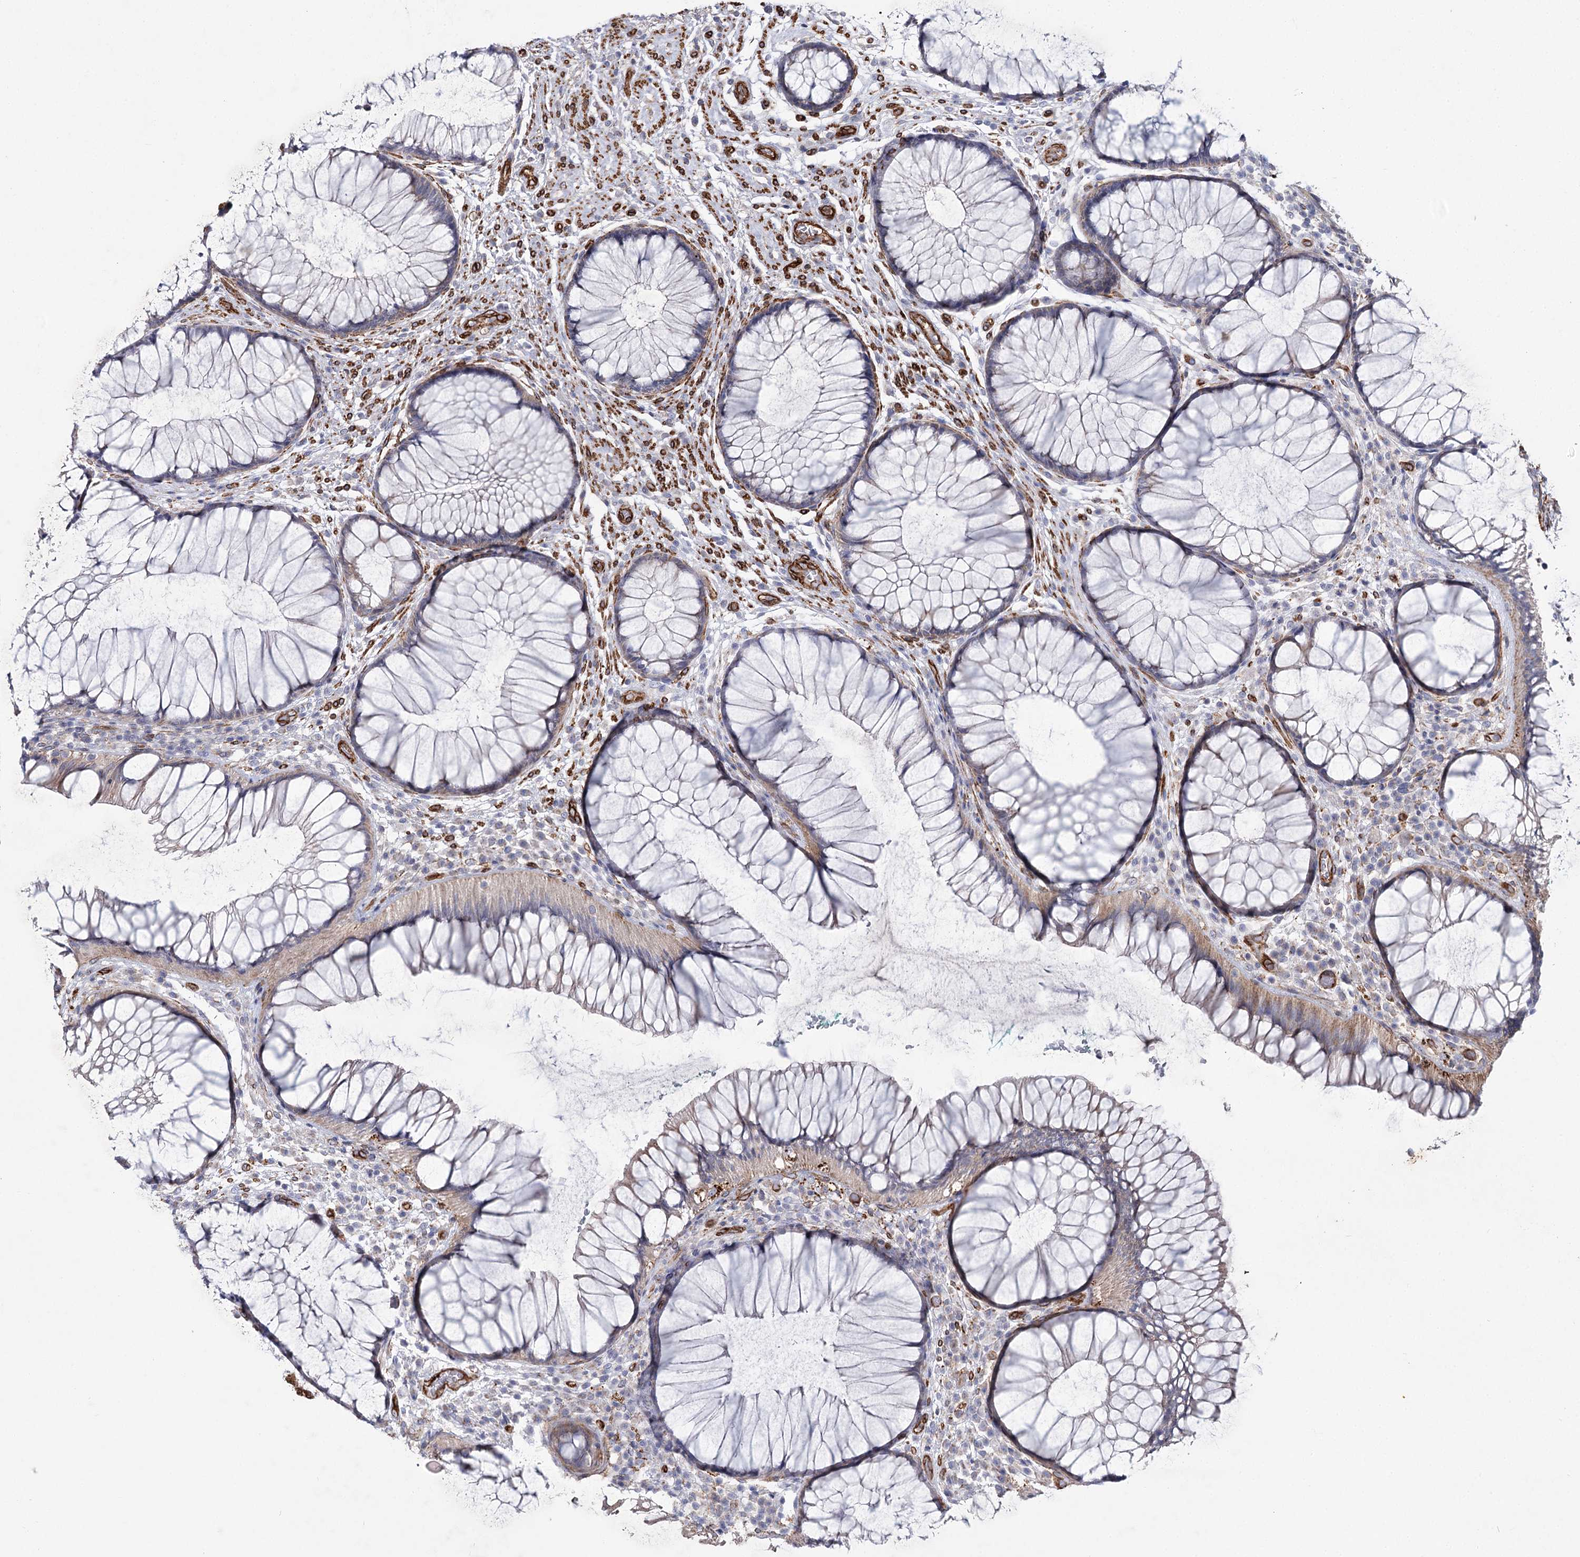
{"staining": {"intensity": "moderate", "quantity": "<25%", "location": "cytoplasmic/membranous"}, "tissue": "rectum", "cell_type": "Glandular cells", "image_type": "normal", "snomed": [{"axis": "morphology", "description": "Normal tissue, NOS"}, {"axis": "topography", "description": "Rectum"}], "caption": "Immunohistochemistry (IHC) image of benign human rectum stained for a protein (brown), which demonstrates low levels of moderate cytoplasmic/membranous expression in approximately <25% of glandular cells.", "gene": "TMEM164", "patient": {"sex": "male", "age": 51}}